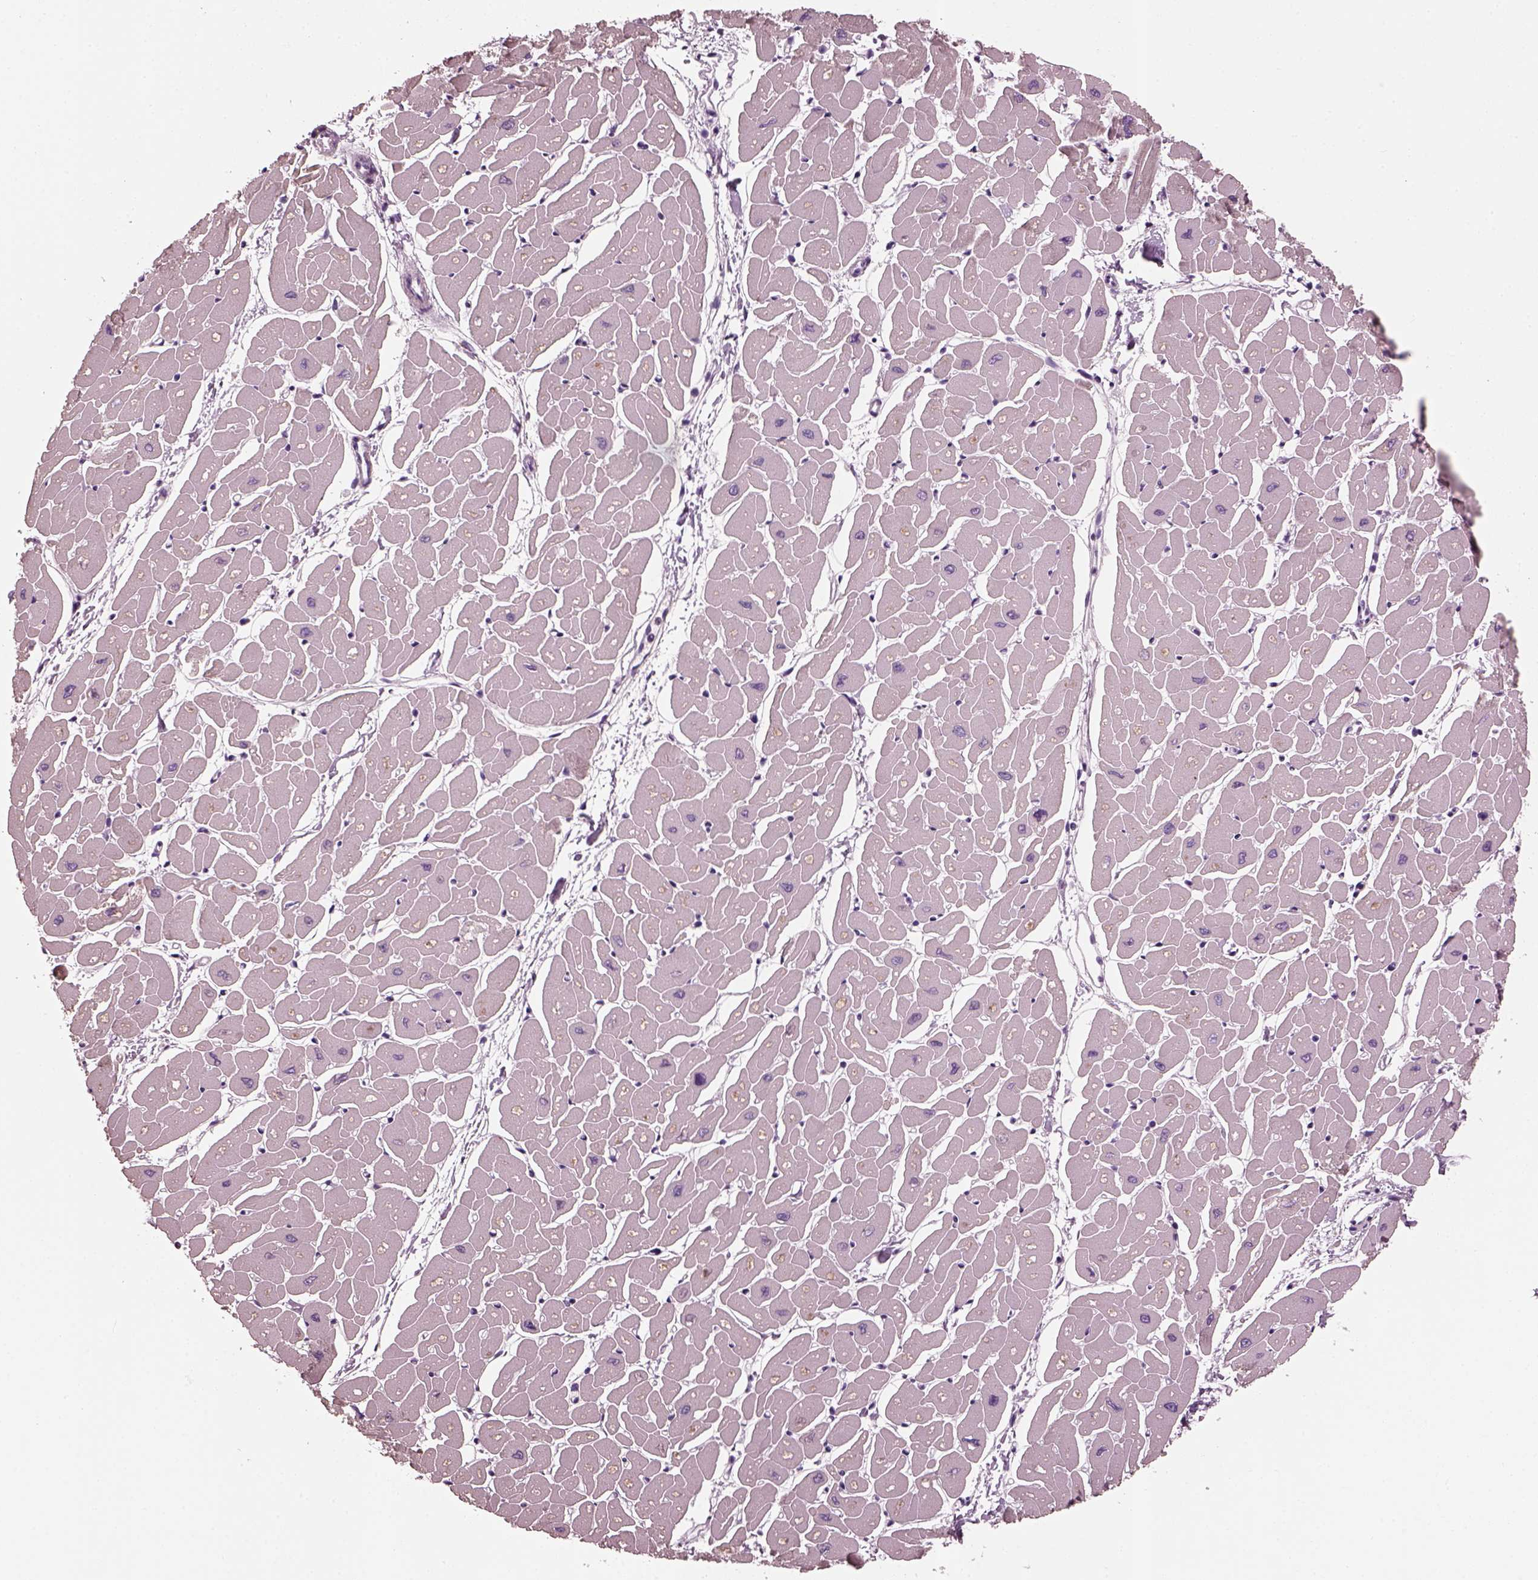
{"staining": {"intensity": "weak", "quantity": "25%-75%", "location": "cytoplasmic/membranous"}, "tissue": "heart muscle", "cell_type": "Cardiomyocytes", "image_type": "normal", "snomed": [{"axis": "morphology", "description": "Normal tissue, NOS"}, {"axis": "topography", "description": "Heart"}], "caption": "This is a photomicrograph of immunohistochemistry (IHC) staining of unremarkable heart muscle, which shows weak expression in the cytoplasmic/membranous of cardiomyocytes.", "gene": "SLC6A17", "patient": {"sex": "male", "age": 57}}